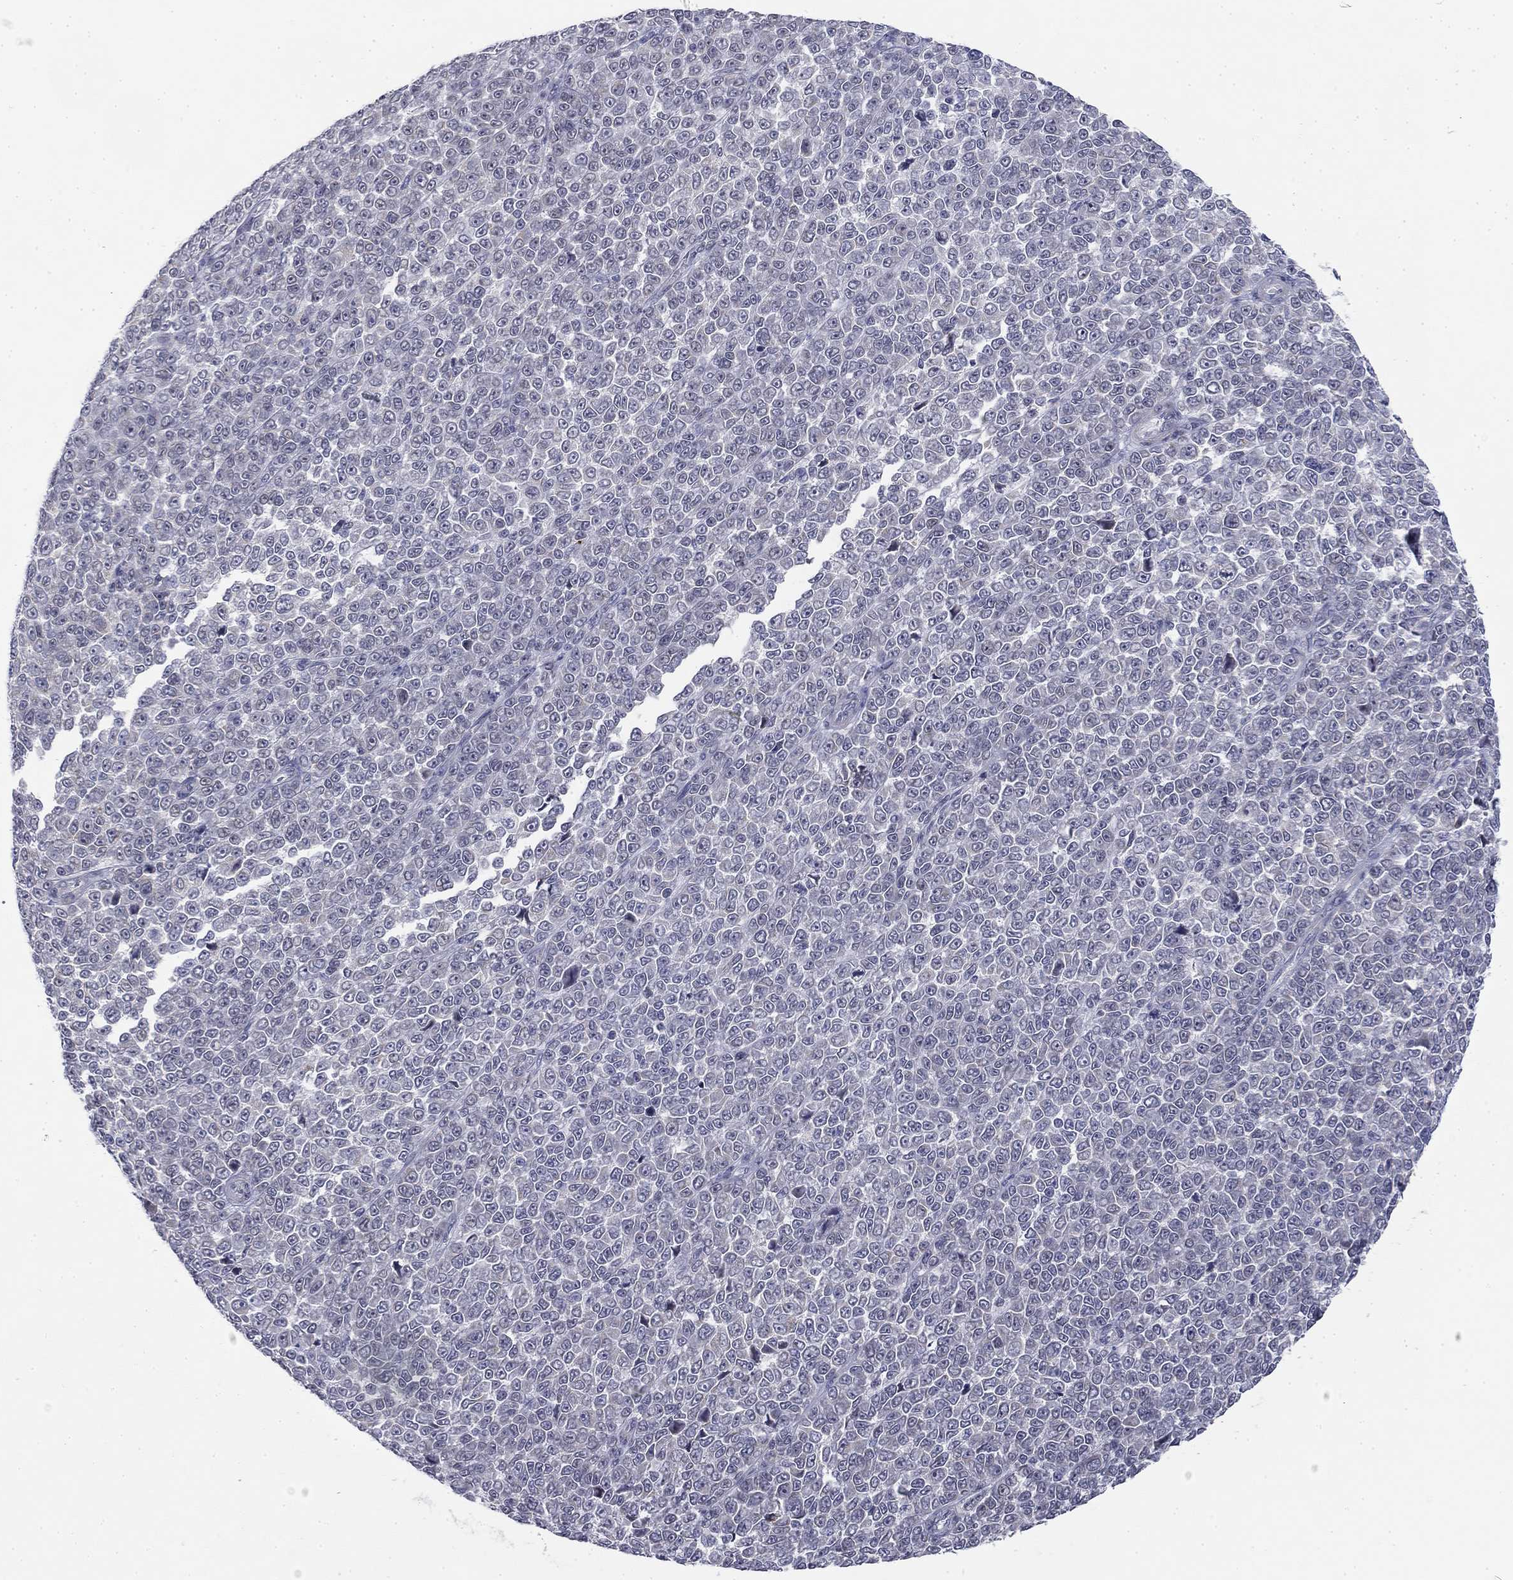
{"staining": {"intensity": "negative", "quantity": "none", "location": "none"}, "tissue": "melanoma", "cell_type": "Tumor cells", "image_type": "cancer", "snomed": [{"axis": "morphology", "description": "Malignant melanoma, NOS"}, {"axis": "topography", "description": "Skin"}], "caption": "This histopathology image is of melanoma stained with immunohistochemistry to label a protein in brown with the nuclei are counter-stained blue. There is no expression in tumor cells.", "gene": "TRAT1", "patient": {"sex": "female", "age": 95}}